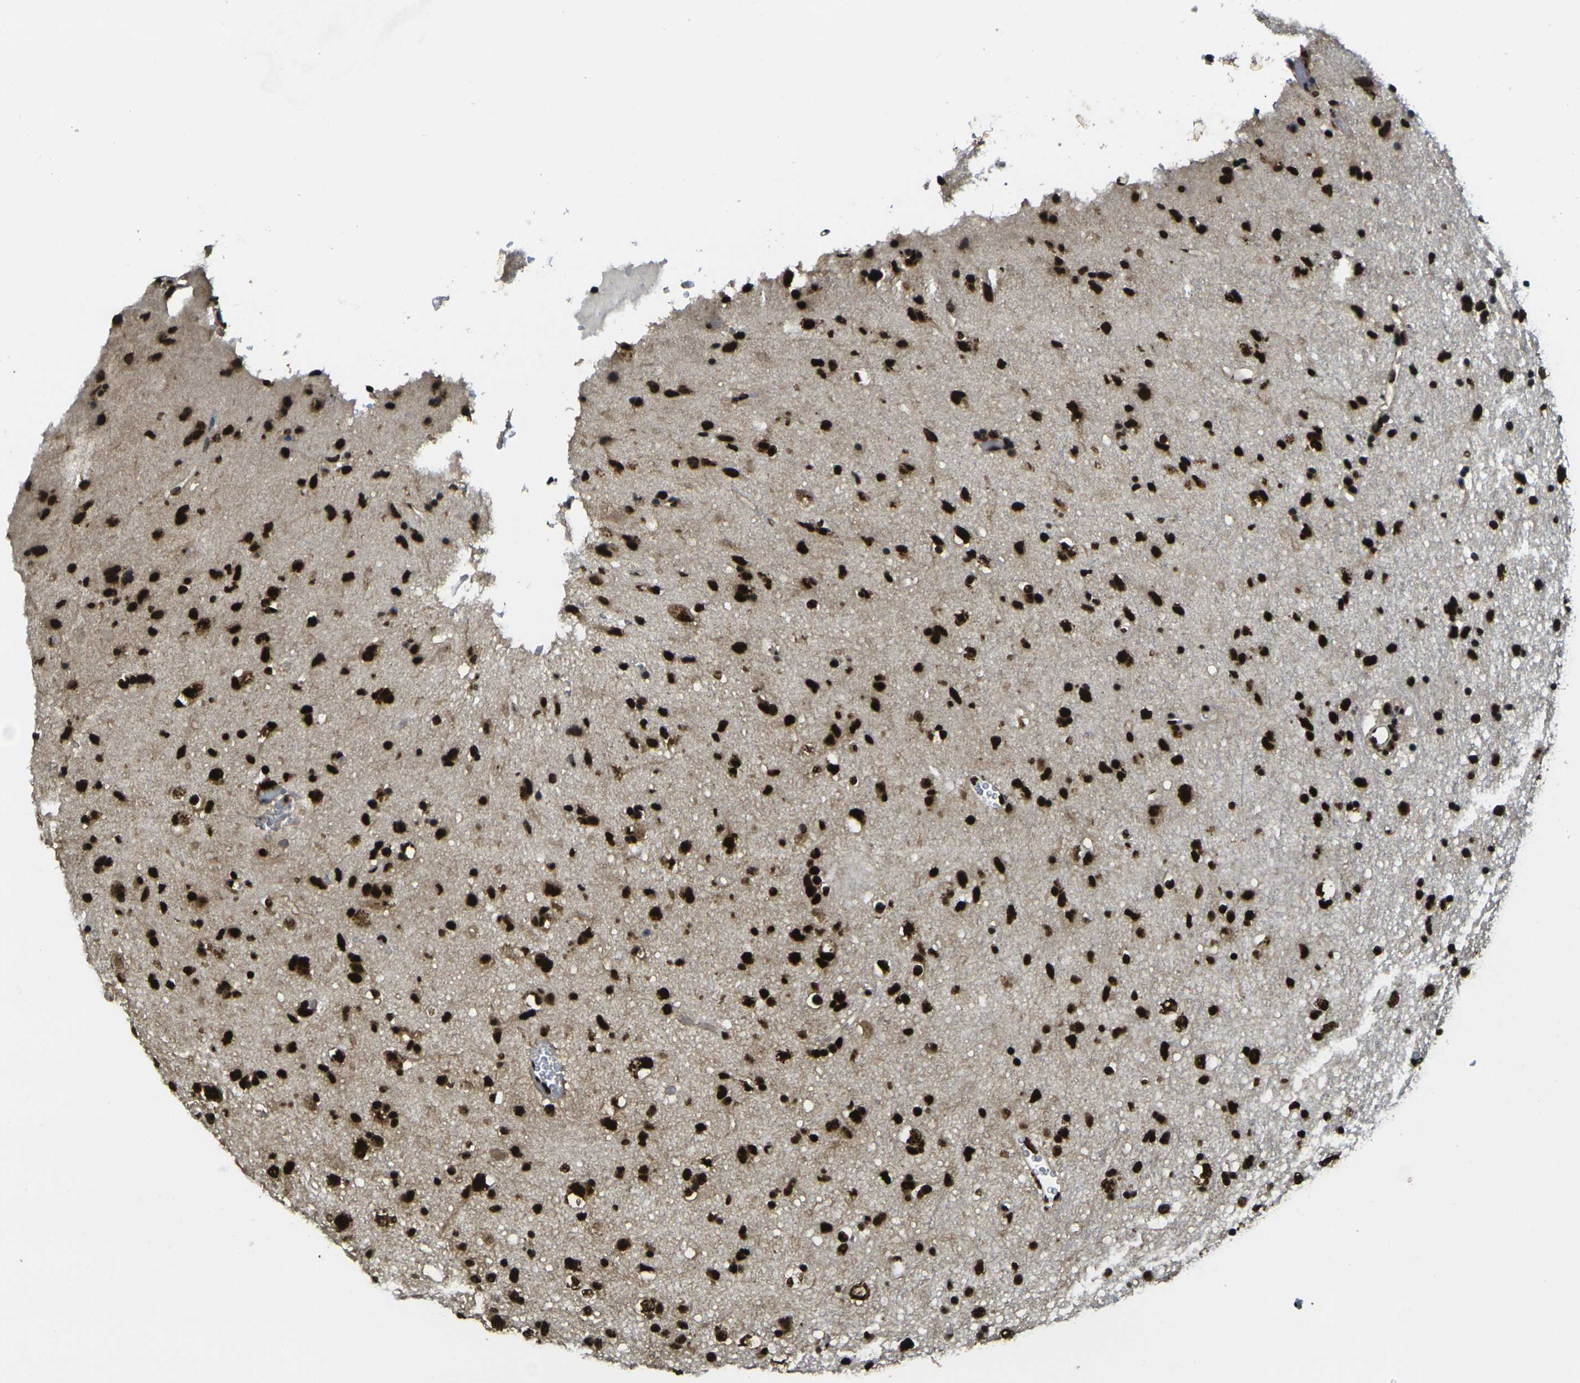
{"staining": {"intensity": "strong", "quantity": ">75%", "location": "nuclear"}, "tissue": "glioma", "cell_type": "Tumor cells", "image_type": "cancer", "snomed": [{"axis": "morphology", "description": "Glioma, malignant, Low grade"}, {"axis": "topography", "description": "Brain"}], "caption": "Glioma tissue reveals strong nuclear expression in approximately >75% of tumor cells The protein of interest is stained brown, and the nuclei are stained in blue (DAB IHC with brightfield microscopy, high magnification).", "gene": "SMARCC1", "patient": {"sex": "male", "age": 77}}